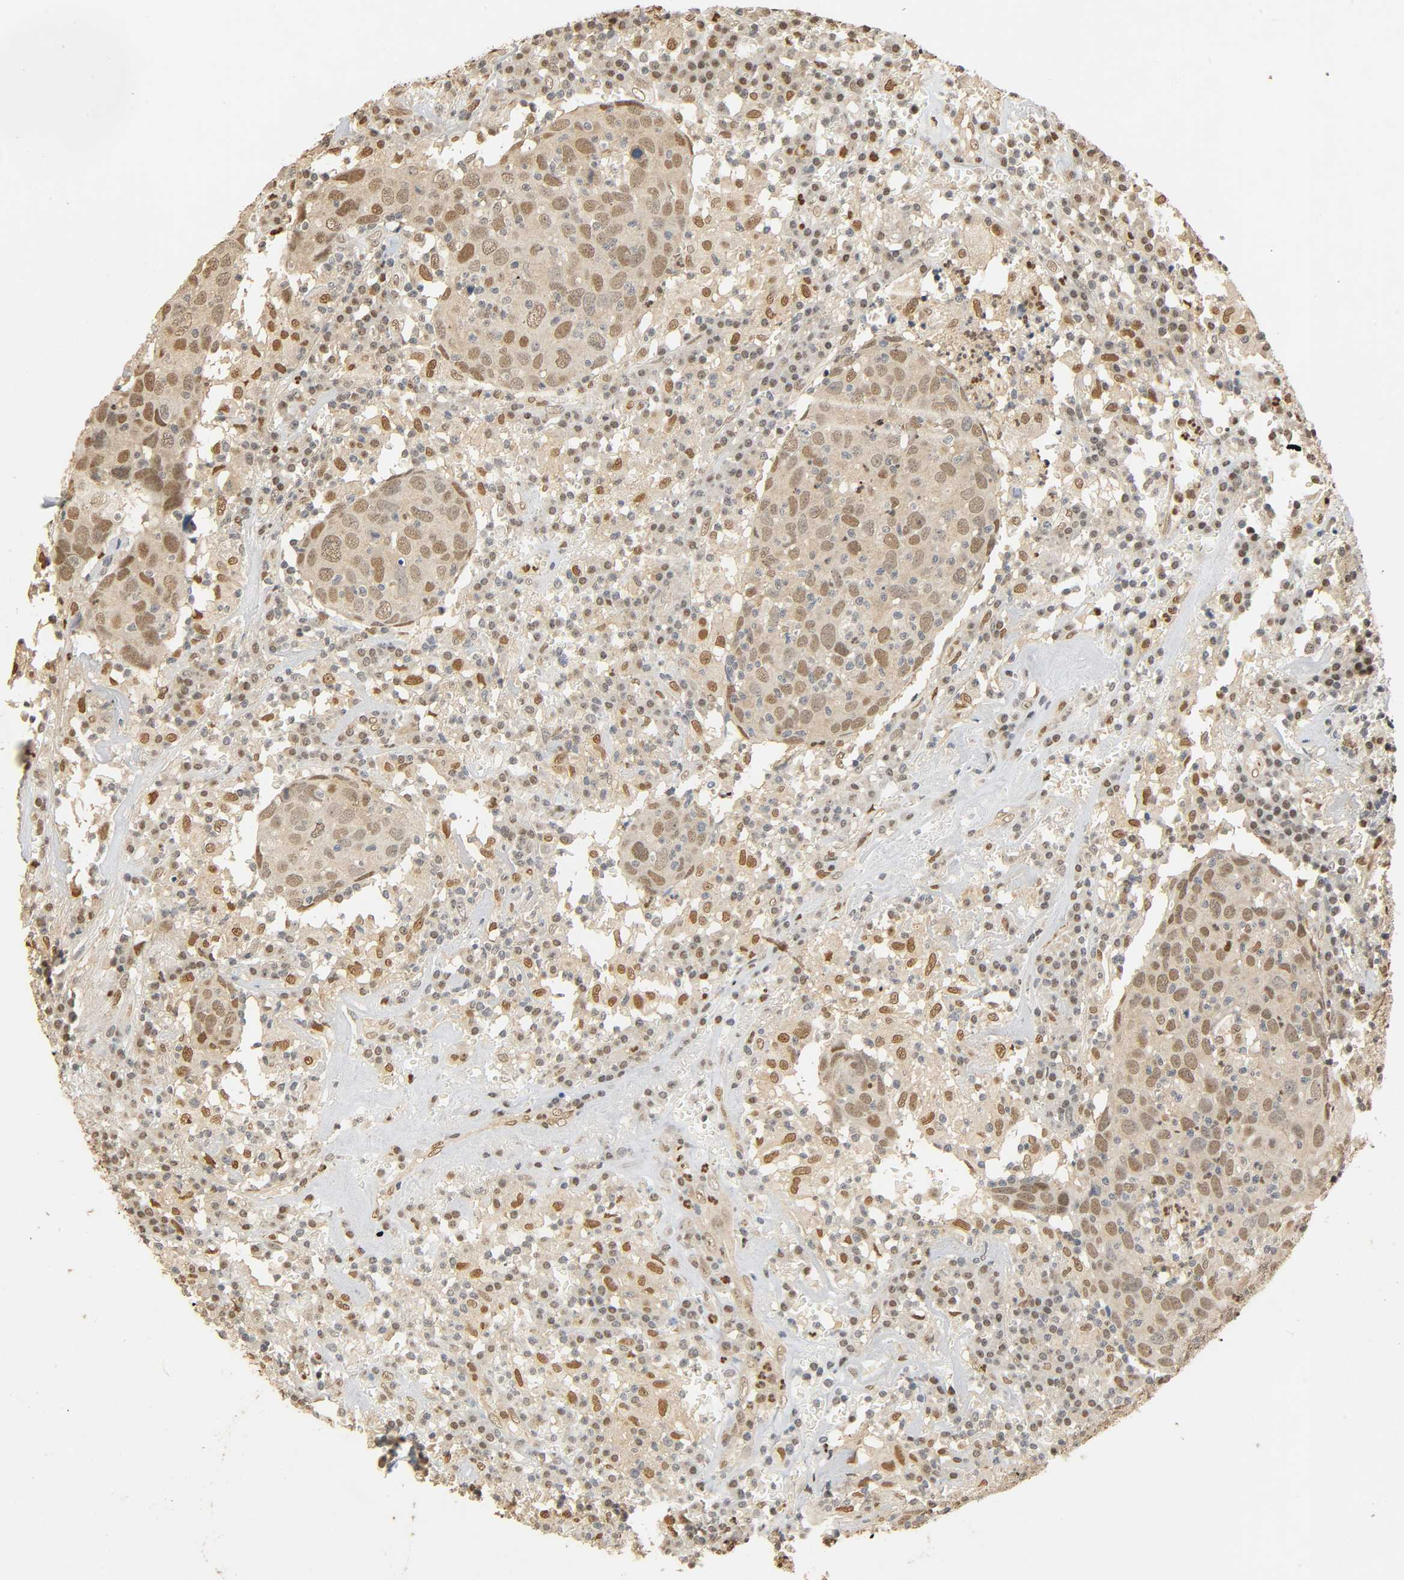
{"staining": {"intensity": "moderate", "quantity": ">75%", "location": "cytoplasmic/membranous,nuclear"}, "tissue": "head and neck cancer", "cell_type": "Tumor cells", "image_type": "cancer", "snomed": [{"axis": "morphology", "description": "Adenocarcinoma, NOS"}, {"axis": "topography", "description": "Salivary gland"}, {"axis": "topography", "description": "Head-Neck"}], "caption": "IHC of human head and neck cancer shows medium levels of moderate cytoplasmic/membranous and nuclear positivity in approximately >75% of tumor cells. (IHC, brightfield microscopy, high magnification).", "gene": "ZFPM2", "patient": {"sex": "female", "age": 65}}